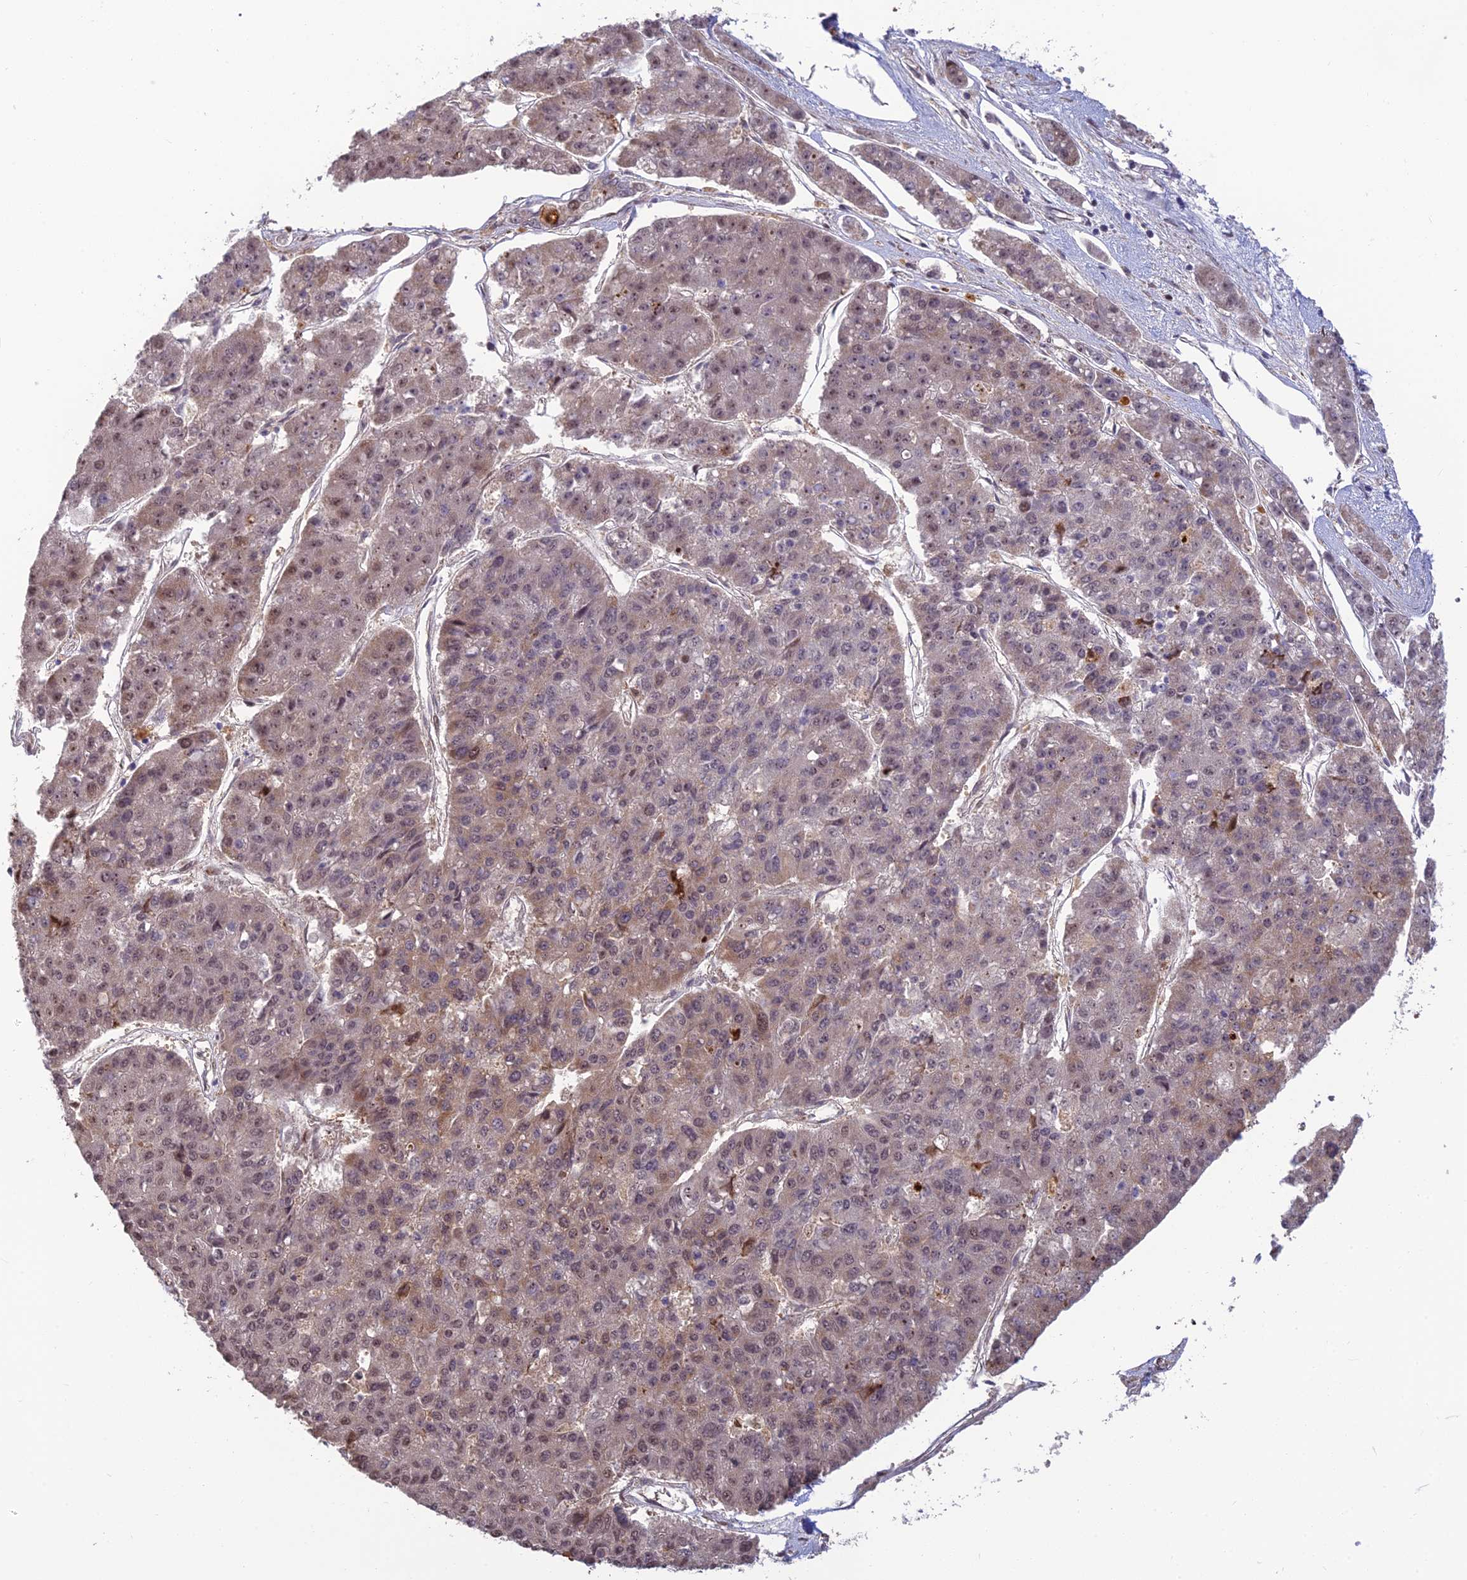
{"staining": {"intensity": "weak", "quantity": "25%-75%", "location": "cytoplasmic/membranous,nuclear"}, "tissue": "pancreatic cancer", "cell_type": "Tumor cells", "image_type": "cancer", "snomed": [{"axis": "morphology", "description": "Adenocarcinoma, NOS"}, {"axis": "topography", "description": "Pancreas"}], "caption": "Weak cytoplasmic/membranous and nuclear staining for a protein is seen in about 25%-75% of tumor cells of pancreatic adenocarcinoma using immunohistochemistry.", "gene": "UFSP2", "patient": {"sex": "male", "age": 50}}